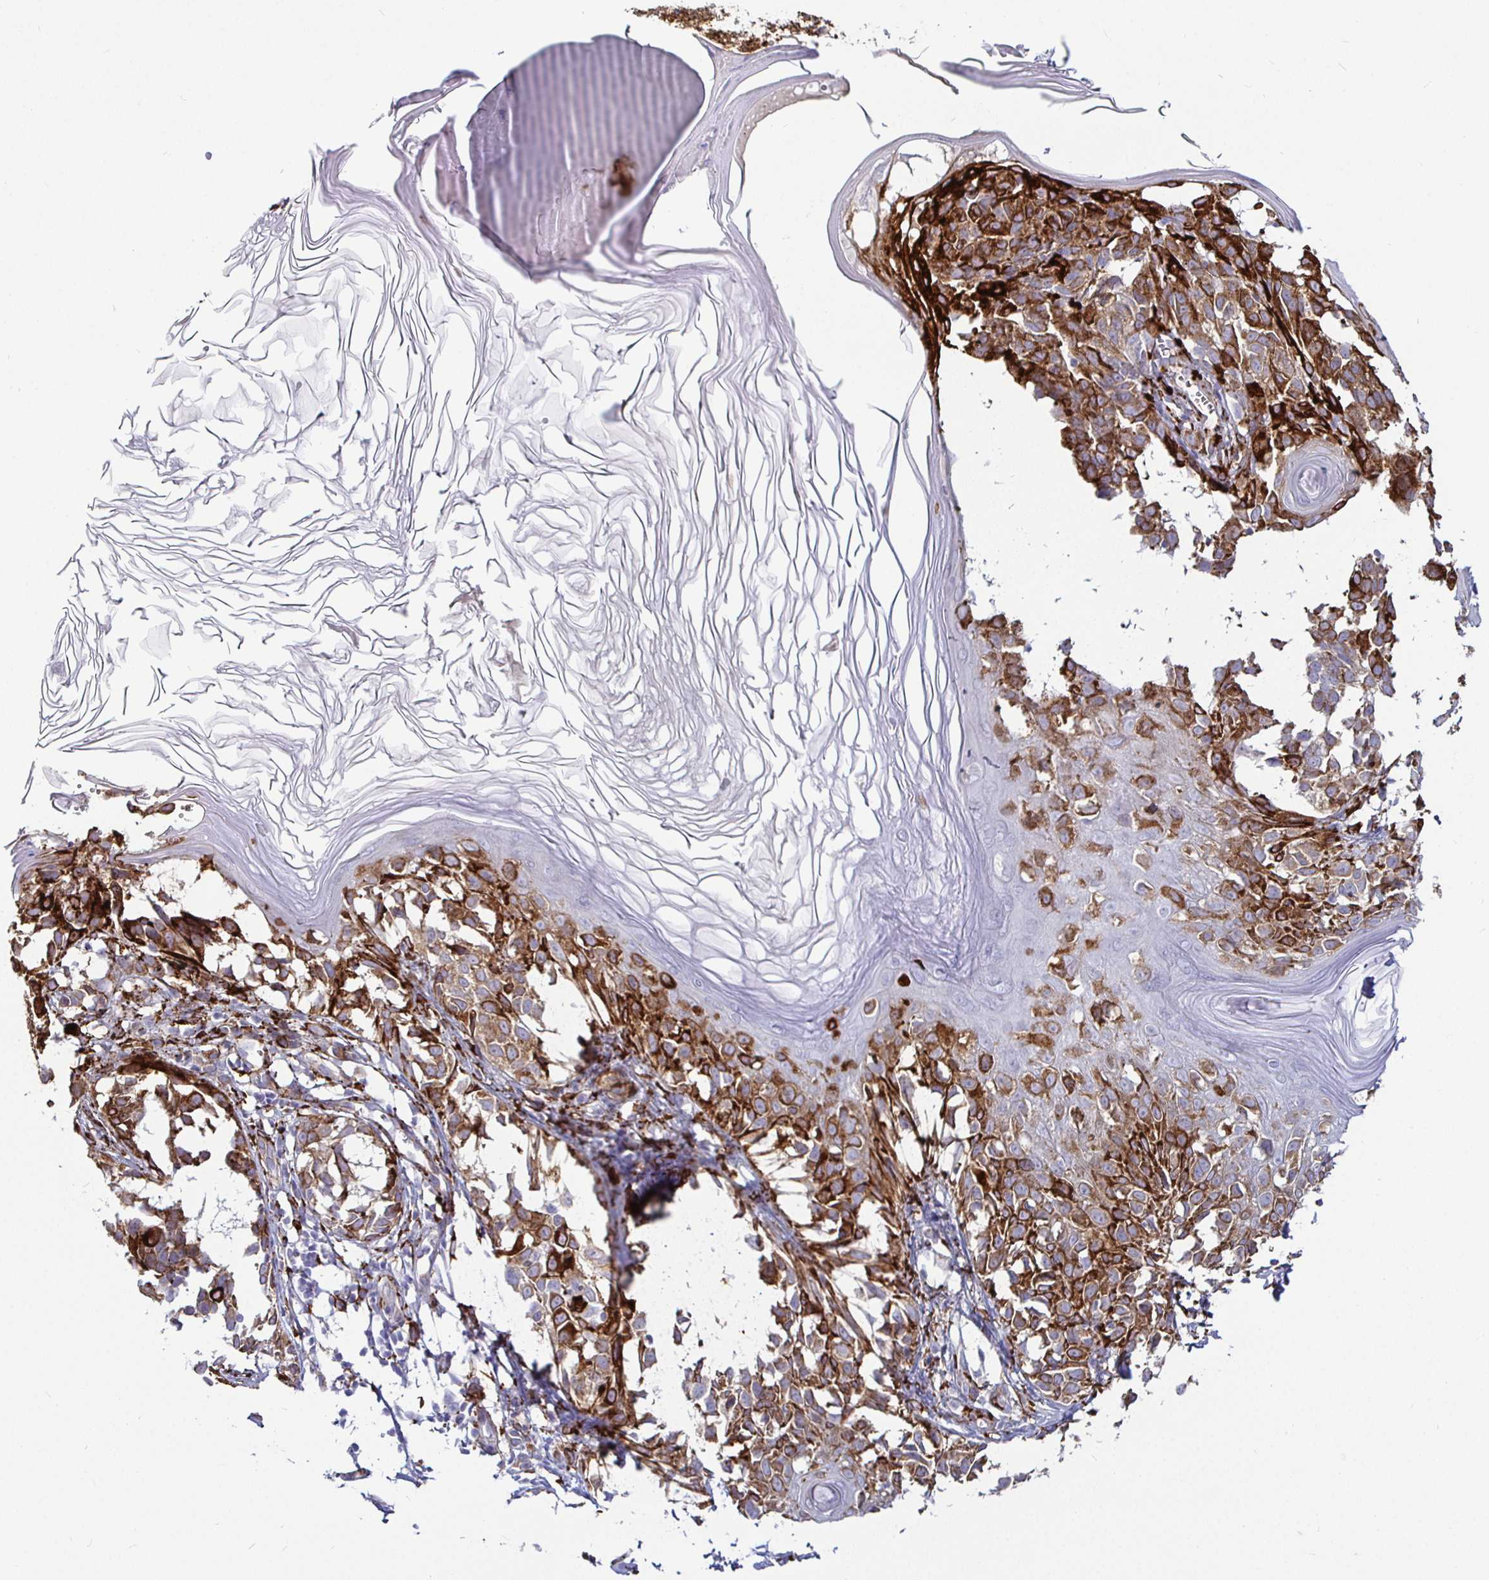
{"staining": {"intensity": "strong", "quantity": ">75%", "location": "cytoplasmic/membranous"}, "tissue": "melanoma", "cell_type": "Tumor cells", "image_type": "cancer", "snomed": [{"axis": "morphology", "description": "Malignant melanoma, NOS"}, {"axis": "topography", "description": "Skin"}], "caption": "Melanoma stained with a protein marker reveals strong staining in tumor cells.", "gene": "P4HA2", "patient": {"sex": "male", "age": 73}}